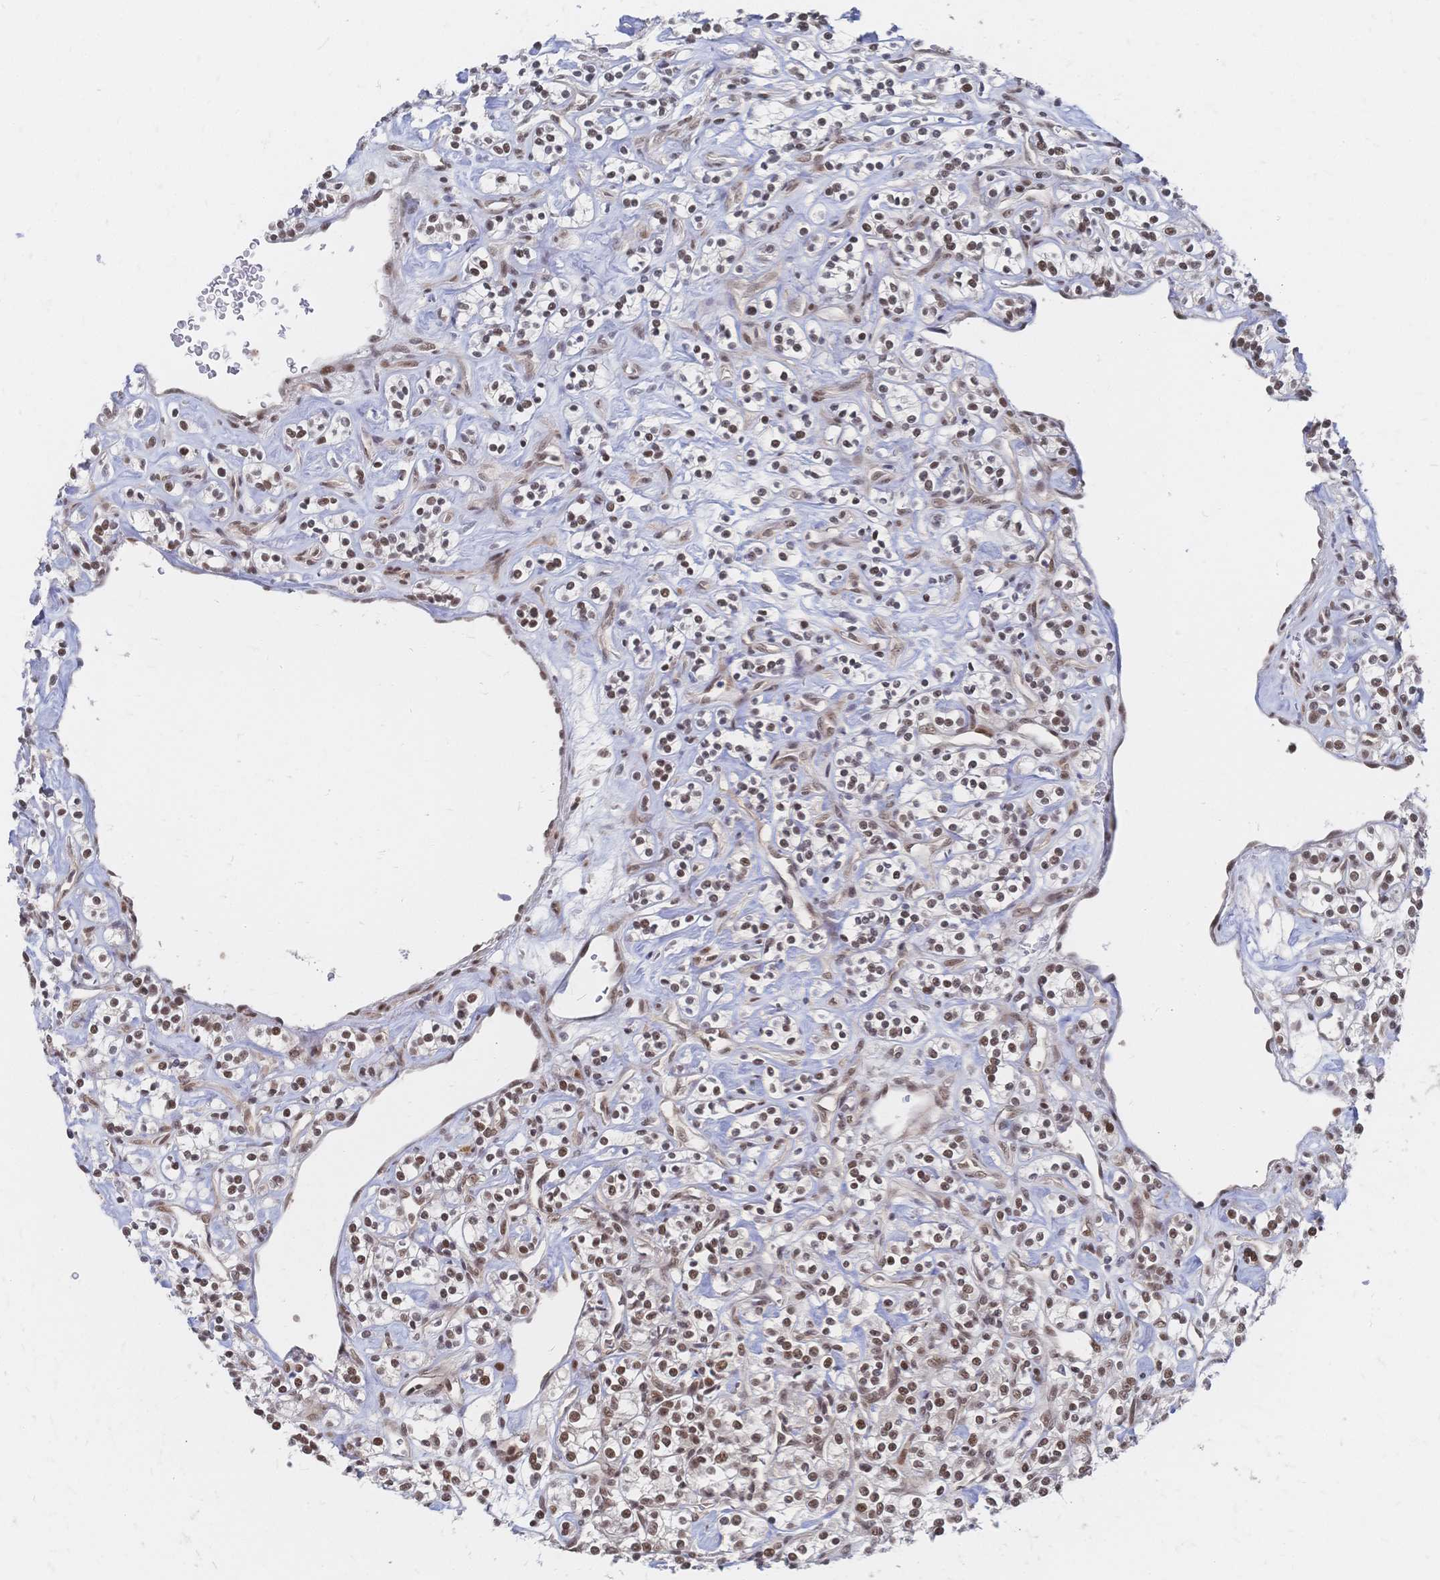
{"staining": {"intensity": "moderate", "quantity": ">75%", "location": "nuclear"}, "tissue": "renal cancer", "cell_type": "Tumor cells", "image_type": "cancer", "snomed": [{"axis": "morphology", "description": "Adenocarcinoma, NOS"}, {"axis": "topography", "description": "Kidney"}], "caption": "Brown immunohistochemical staining in human renal adenocarcinoma shows moderate nuclear staining in approximately >75% of tumor cells.", "gene": "NELFA", "patient": {"sex": "male", "age": 77}}